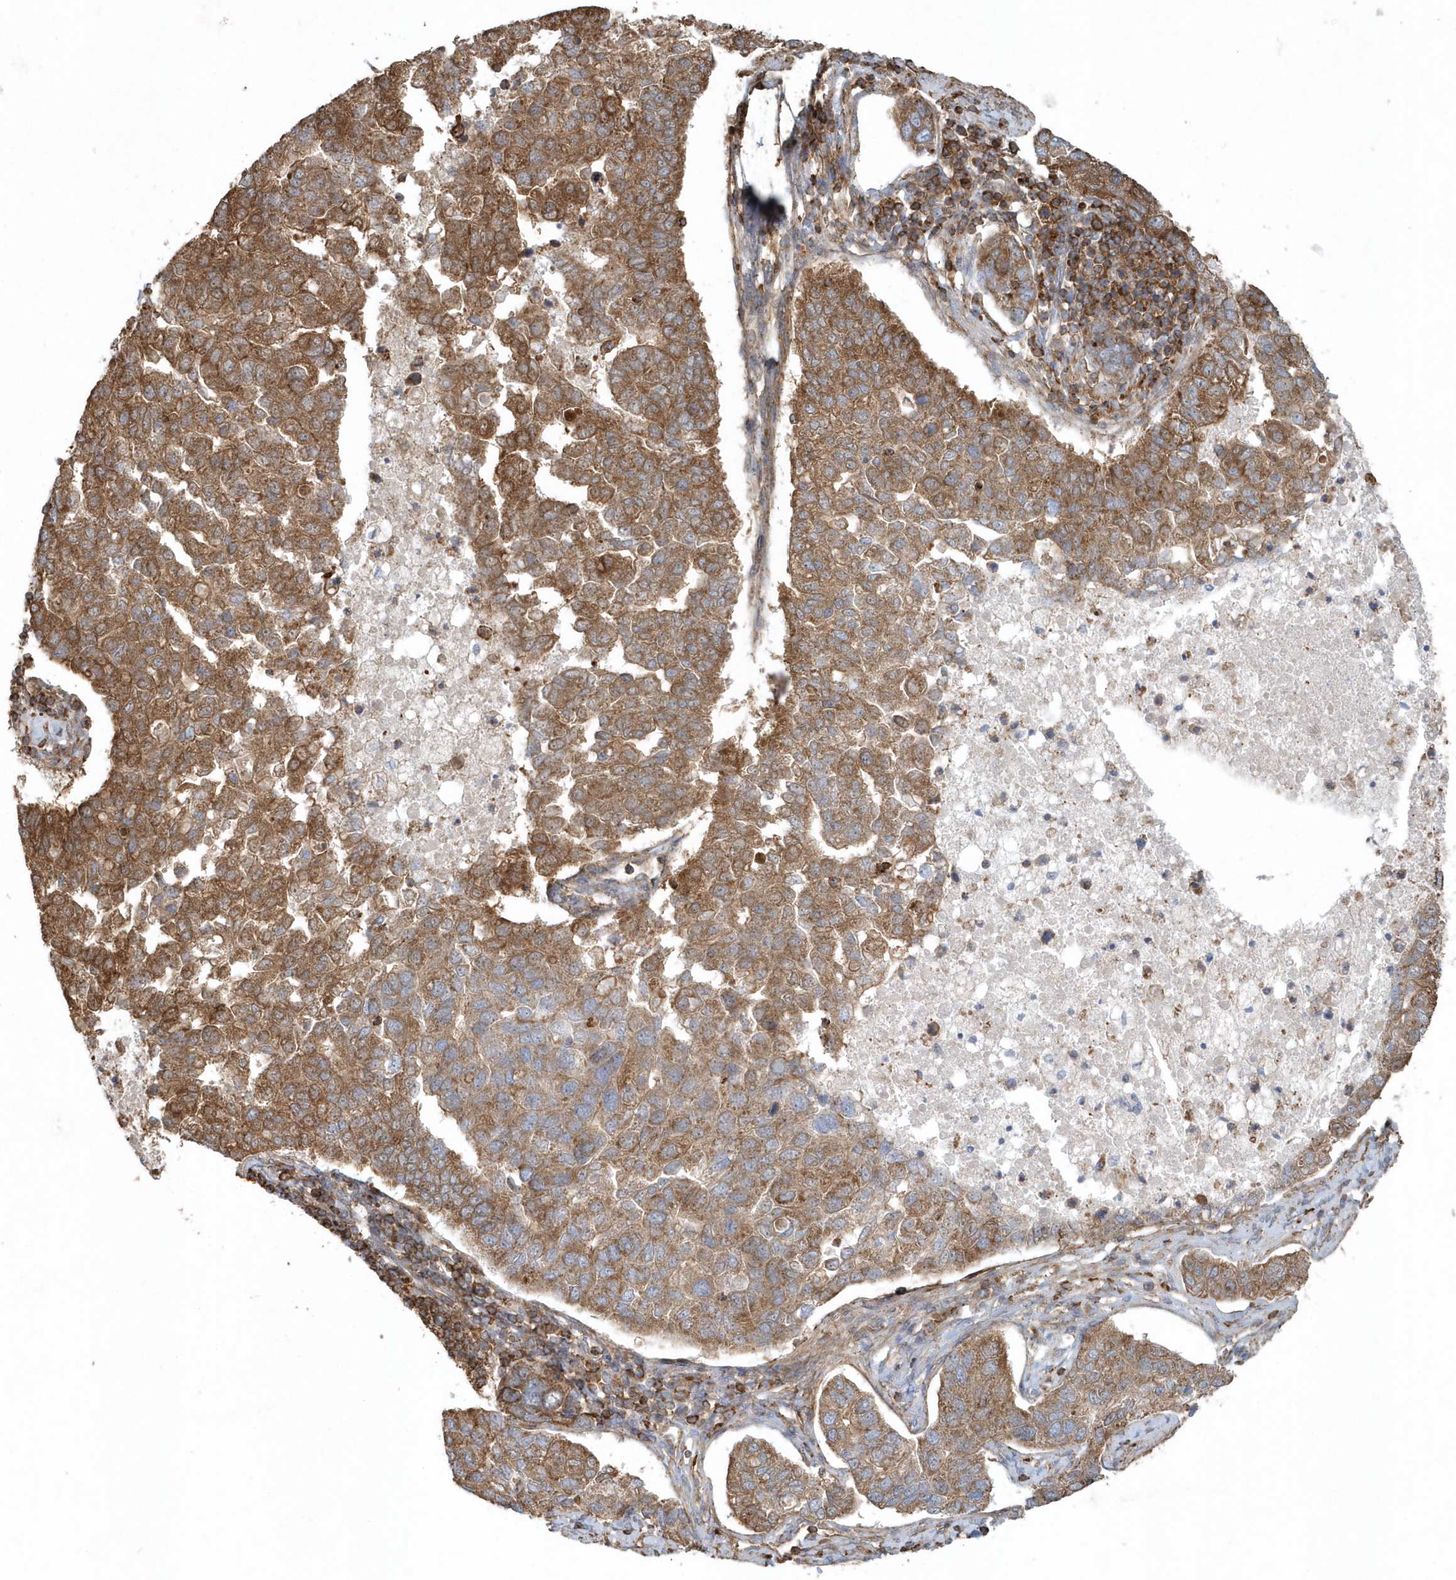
{"staining": {"intensity": "moderate", "quantity": ">75%", "location": "cytoplasmic/membranous"}, "tissue": "pancreatic cancer", "cell_type": "Tumor cells", "image_type": "cancer", "snomed": [{"axis": "morphology", "description": "Adenocarcinoma, NOS"}, {"axis": "topography", "description": "Pancreas"}], "caption": "Adenocarcinoma (pancreatic) tissue reveals moderate cytoplasmic/membranous expression in approximately >75% of tumor cells", "gene": "MMUT", "patient": {"sex": "female", "age": 61}}